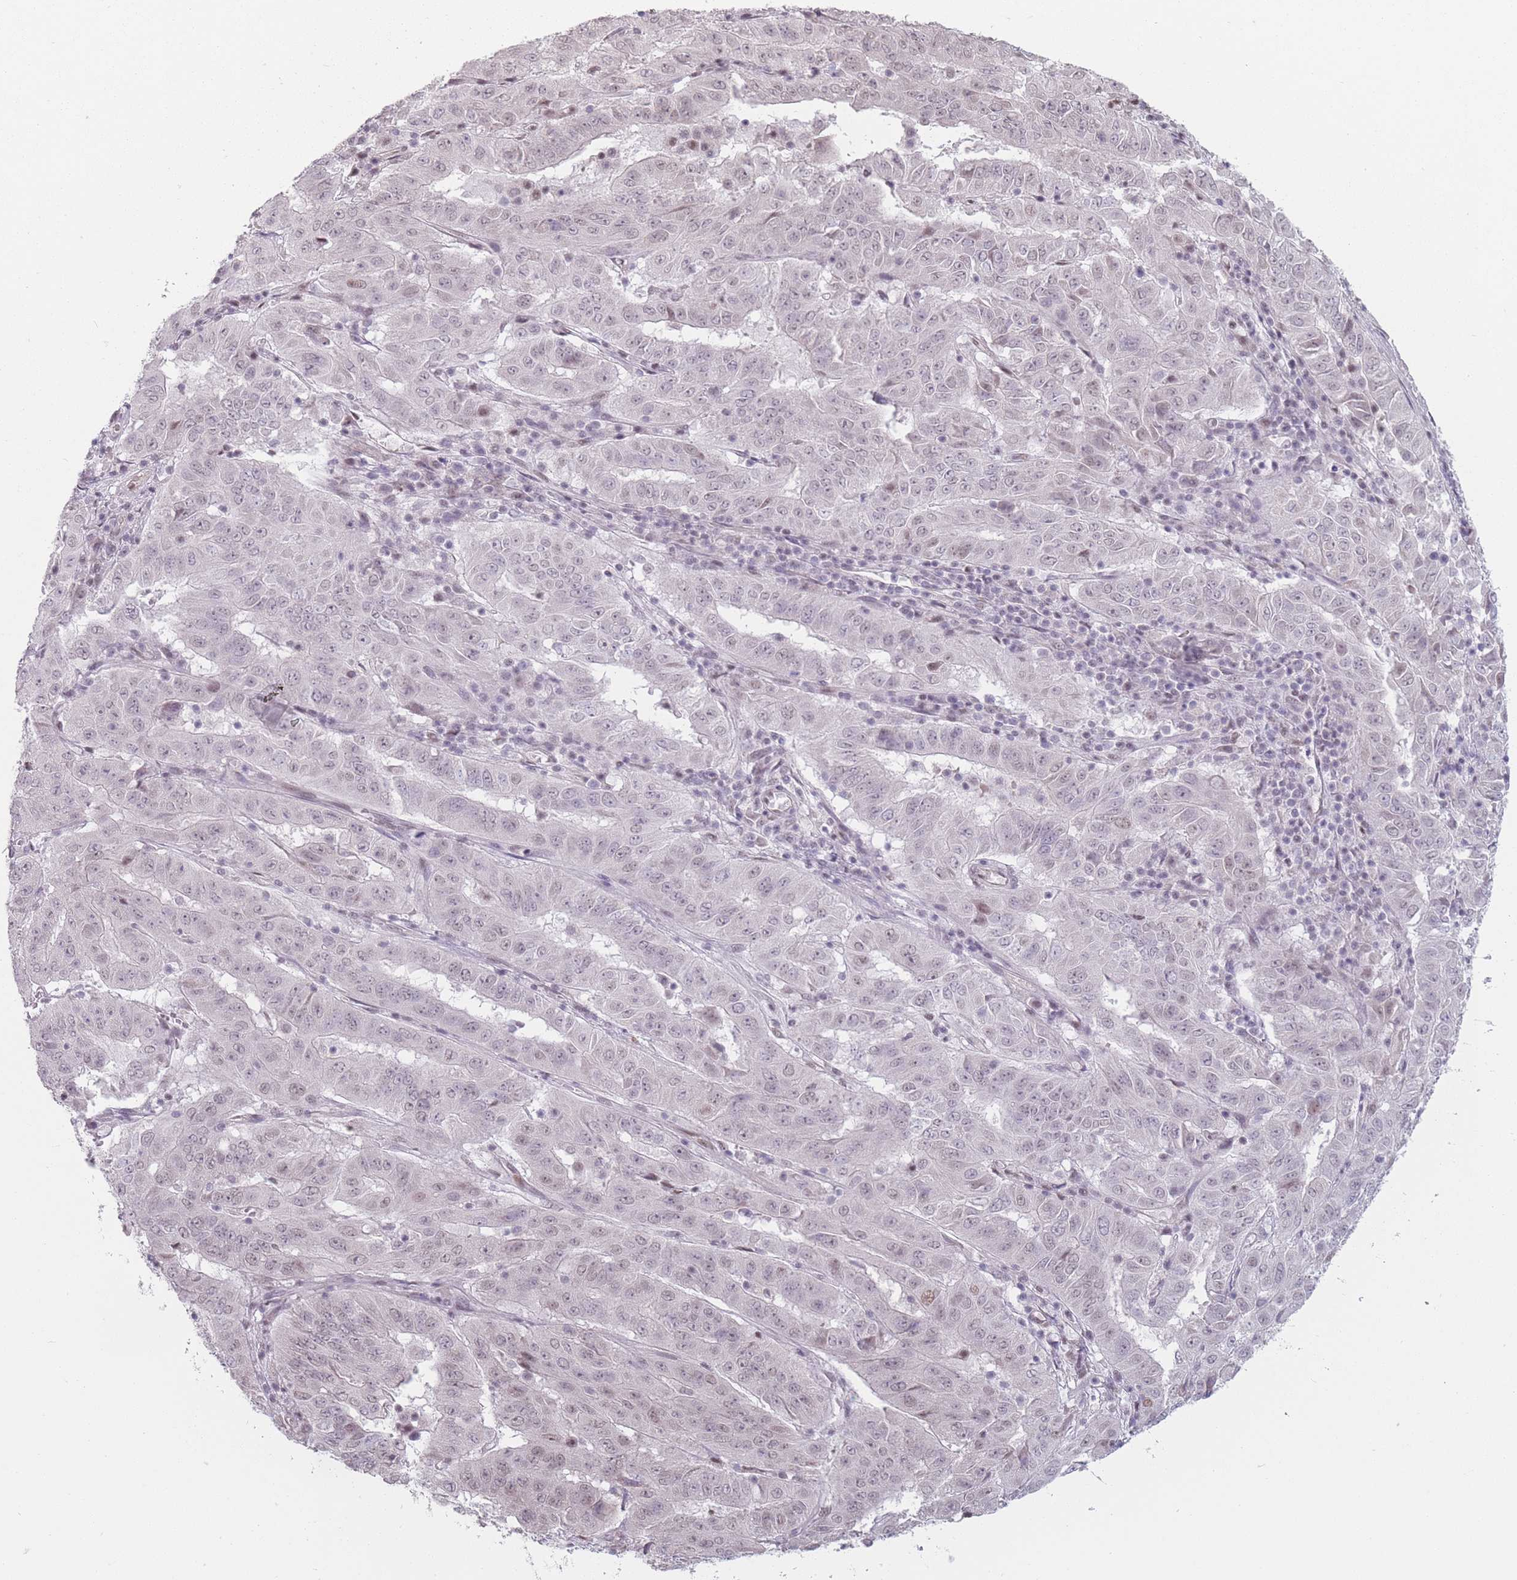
{"staining": {"intensity": "weak", "quantity": "<25%", "location": "nuclear"}, "tissue": "pancreatic cancer", "cell_type": "Tumor cells", "image_type": "cancer", "snomed": [{"axis": "morphology", "description": "Adenocarcinoma, NOS"}, {"axis": "topography", "description": "Pancreas"}], "caption": "High power microscopy histopathology image of an immunohistochemistry photomicrograph of pancreatic cancer, revealing no significant positivity in tumor cells.", "gene": "SH3BGRL2", "patient": {"sex": "male", "age": 63}}